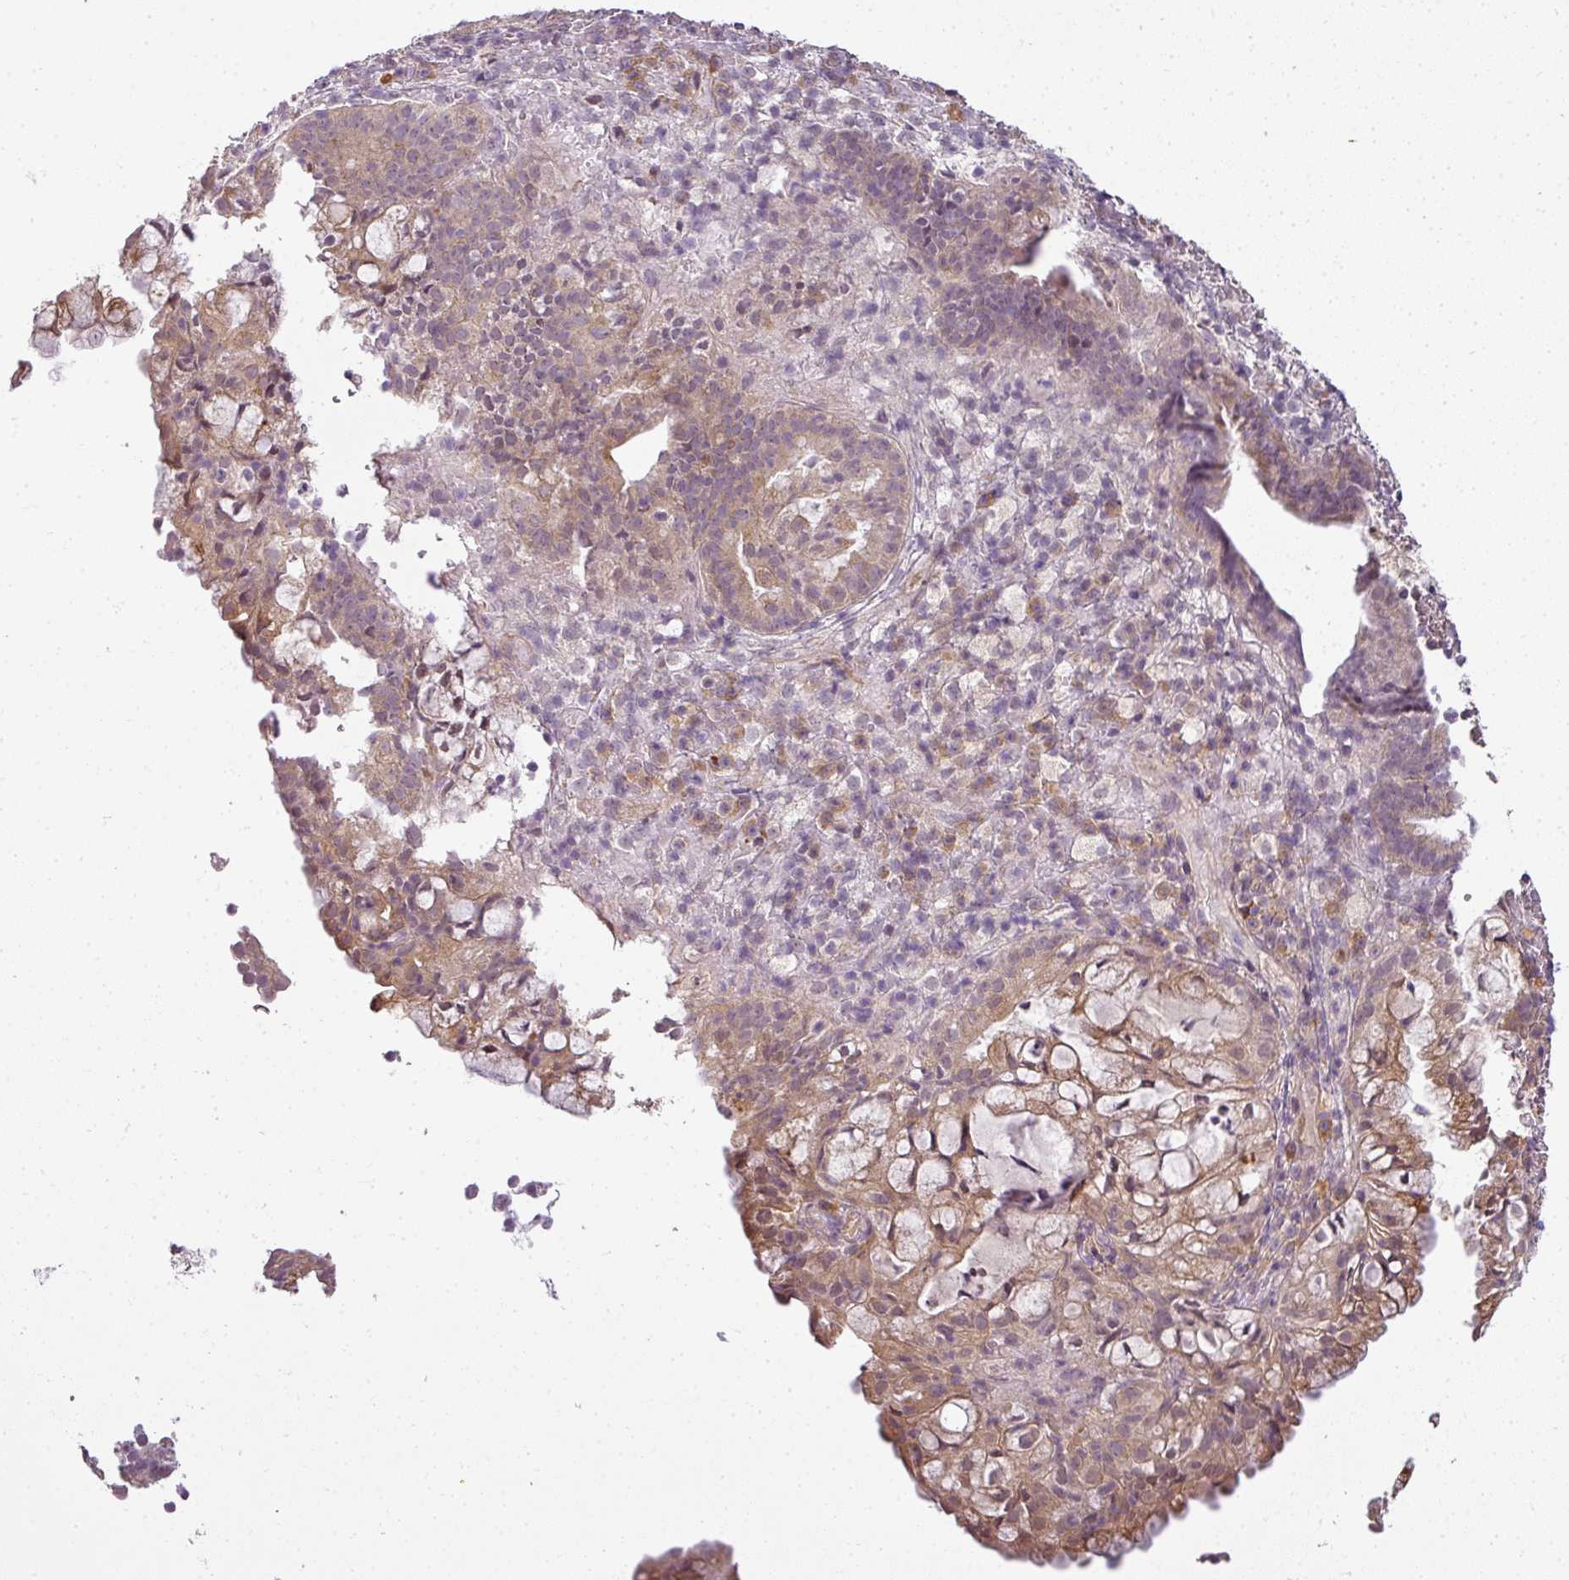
{"staining": {"intensity": "moderate", "quantity": ">75%", "location": "cytoplasmic/membranous"}, "tissue": "endometrial cancer", "cell_type": "Tumor cells", "image_type": "cancer", "snomed": [{"axis": "morphology", "description": "Adenocarcinoma, NOS"}, {"axis": "topography", "description": "Endometrium"}], "caption": "Immunohistochemical staining of human endometrial cancer (adenocarcinoma) shows medium levels of moderate cytoplasmic/membranous expression in approximately >75% of tumor cells.", "gene": "LY75", "patient": {"sex": "female", "age": 80}}